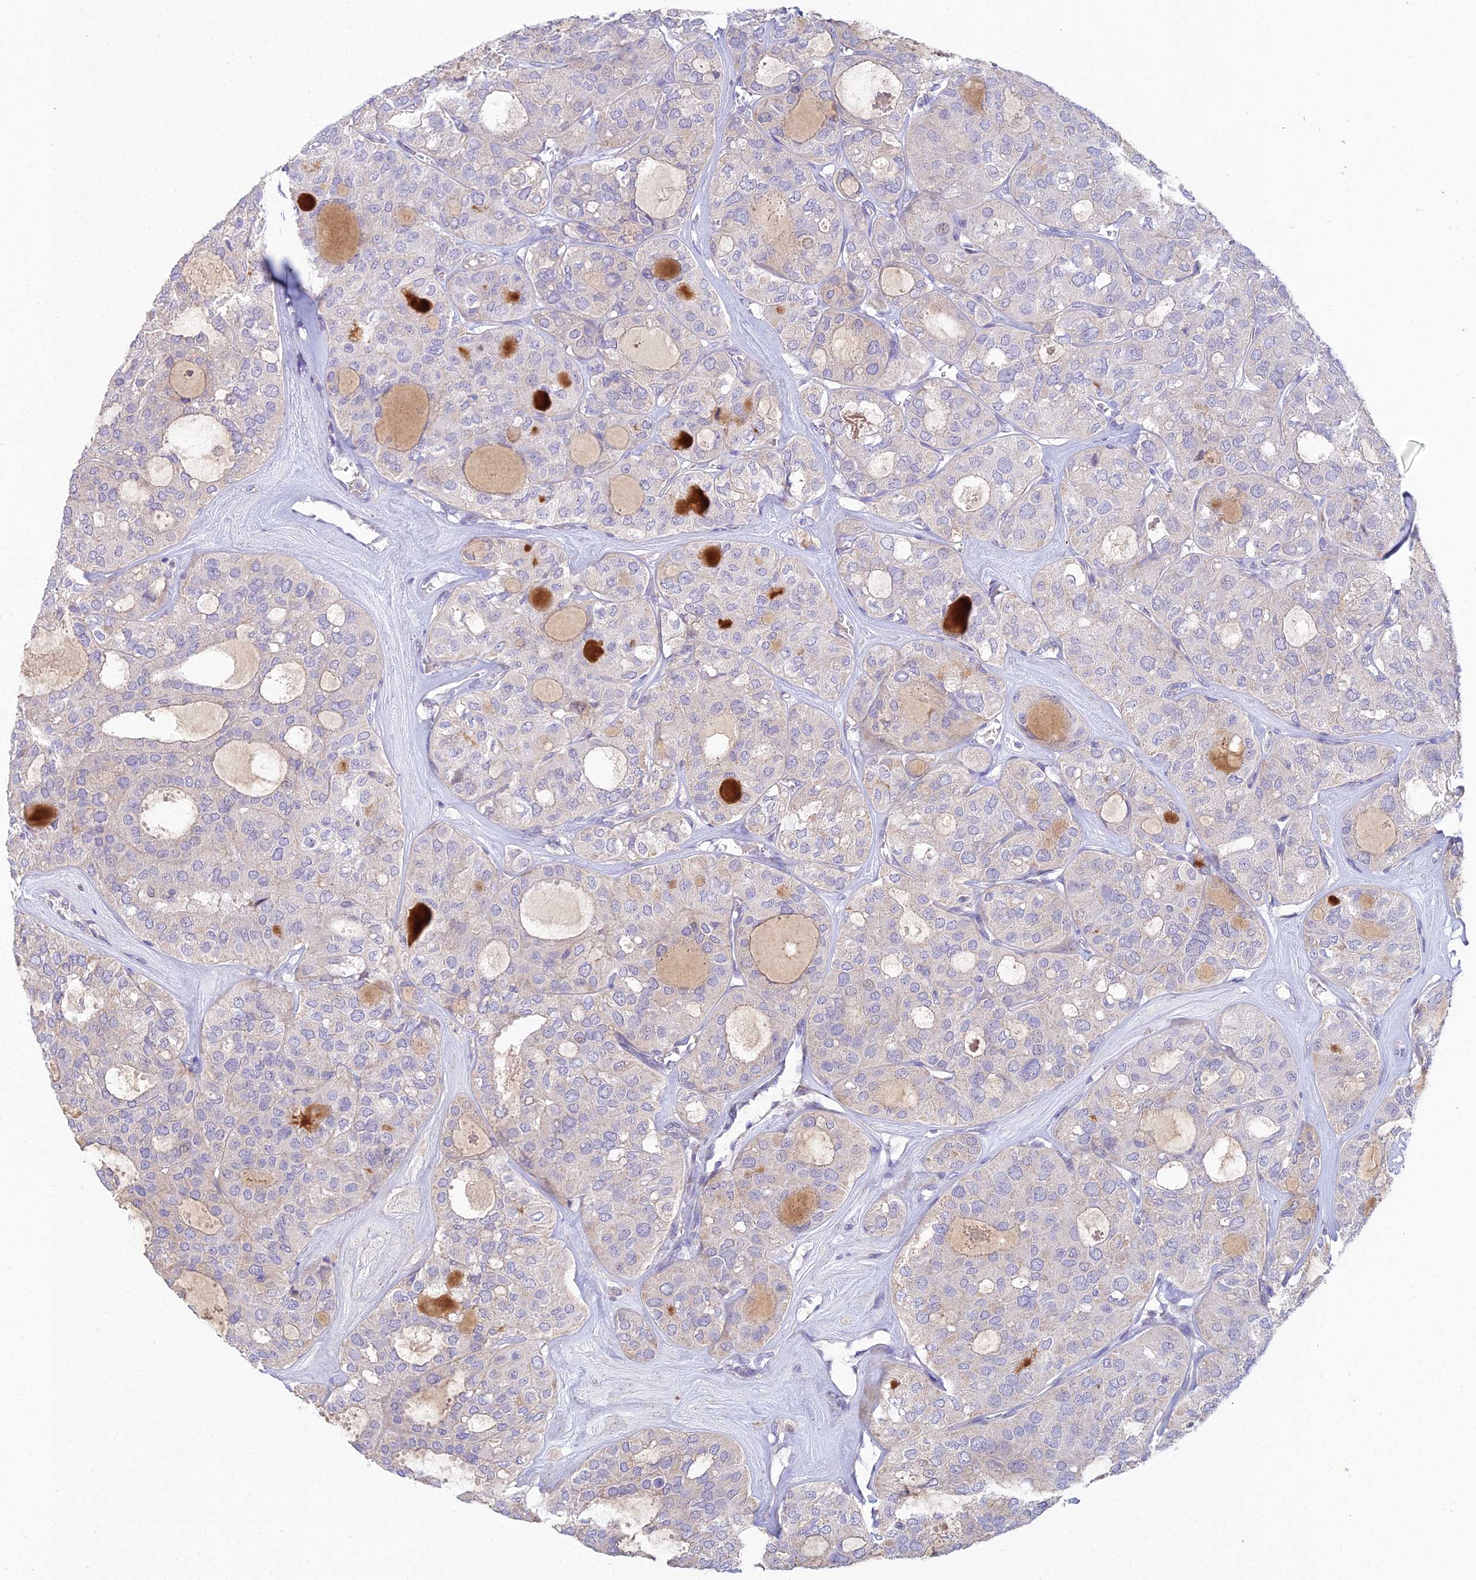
{"staining": {"intensity": "negative", "quantity": "none", "location": "none"}, "tissue": "thyroid cancer", "cell_type": "Tumor cells", "image_type": "cancer", "snomed": [{"axis": "morphology", "description": "Follicular adenoma carcinoma, NOS"}, {"axis": "topography", "description": "Thyroid gland"}], "caption": "Photomicrograph shows no protein staining in tumor cells of thyroid cancer (follicular adenoma carcinoma) tissue. Nuclei are stained in blue.", "gene": "CFAP206", "patient": {"sex": "male", "age": 75}}